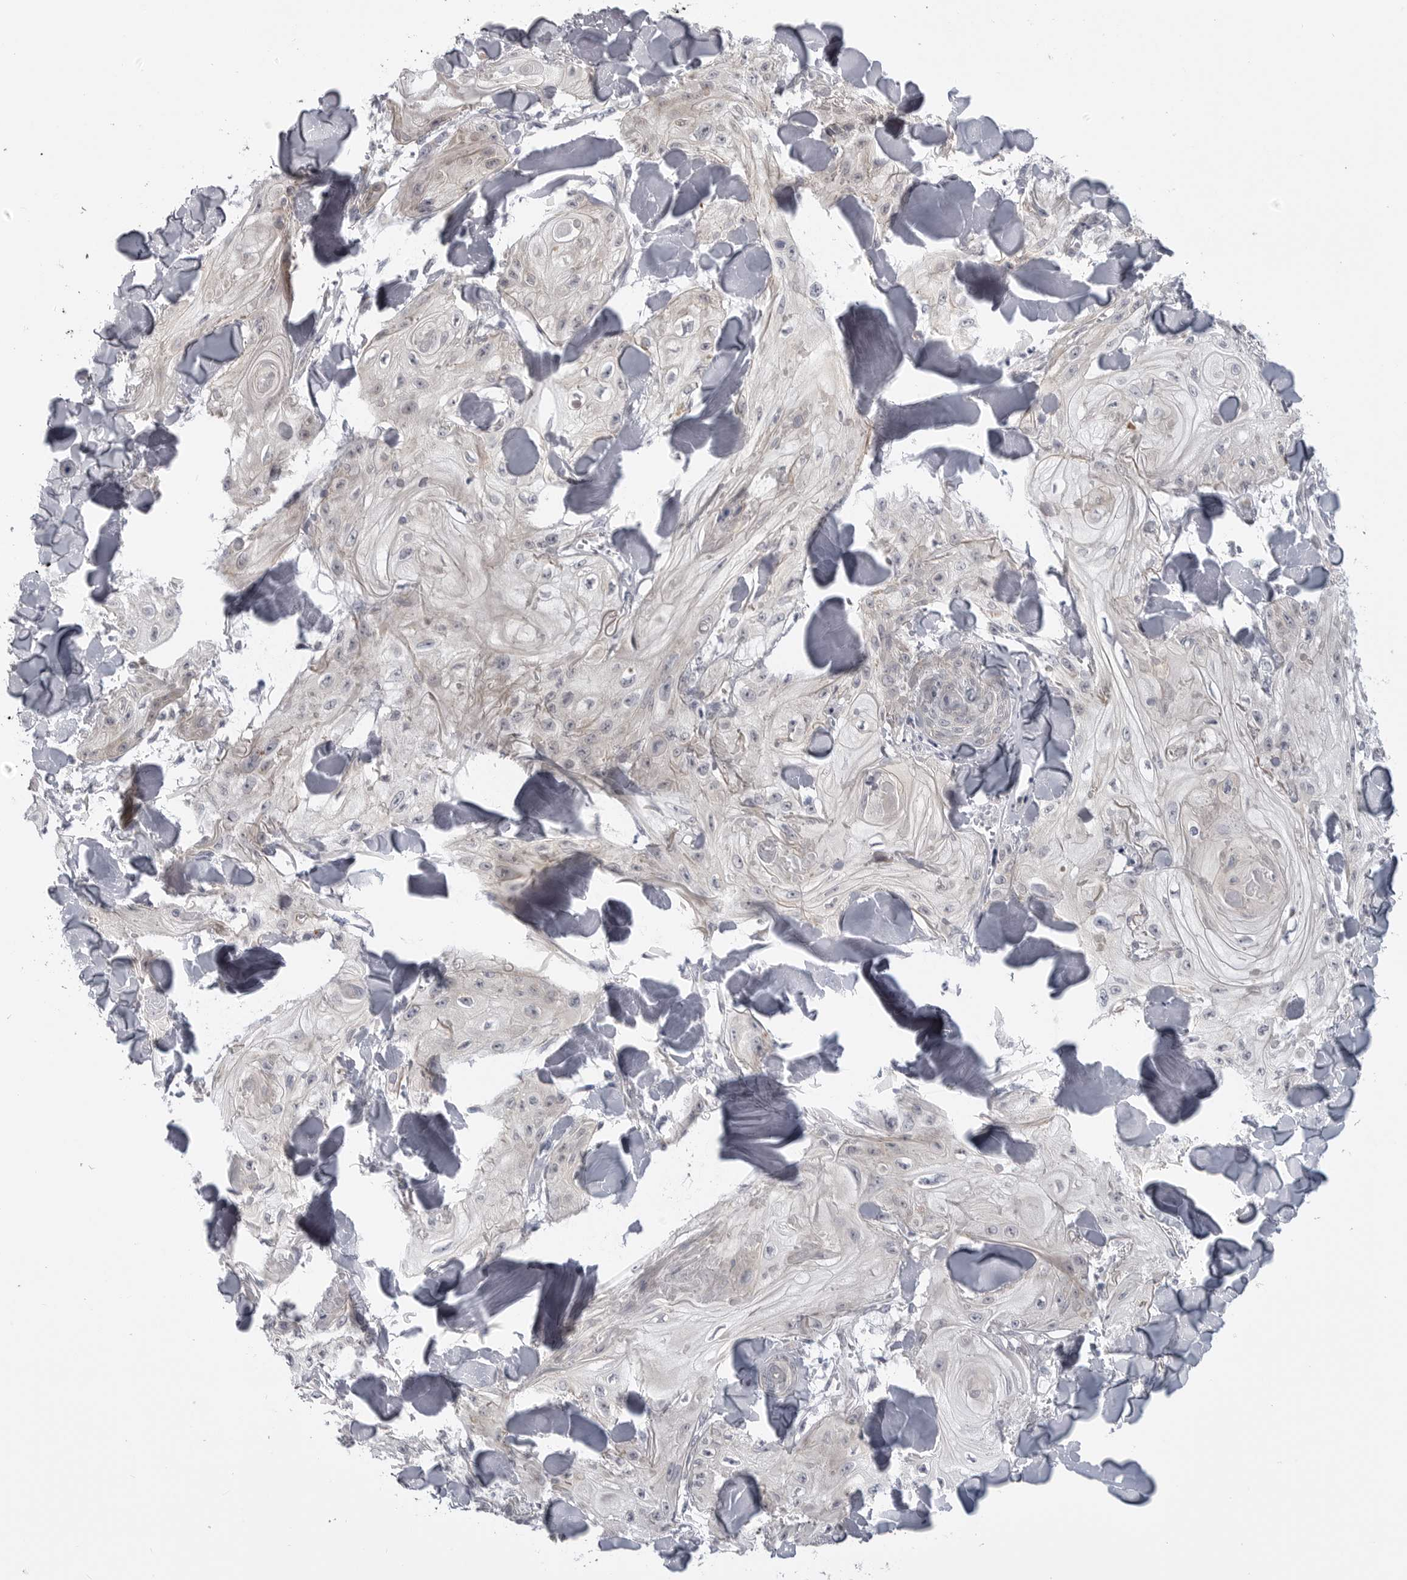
{"staining": {"intensity": "negative", "quantity": "none", "location": "none"}, "tissue": "skin cancer", "cell_type": "Tumor cells", "image_type": "cancer", "snomed": [{"axis": "morphology", "description": "Squamous cell carcinoma, NOS"}, {"axis": "topography", "description": "Skin"}], "caption": "IHC photomicrograph of neoplastic tissue: squamous cell carcinoma (skin) stained with DAB (3,3'-diaminobenzidine) shows no significant protein positivity in tumor cells. Brightfield microscopy of immunohistochemistry stained with DAB (3,3'-diaminobenzidine) (brown) and hematoxylin (blue), captured at high magnification.", "gene": "LRRC45", "patient": {"sex": "male", "age": 74}}